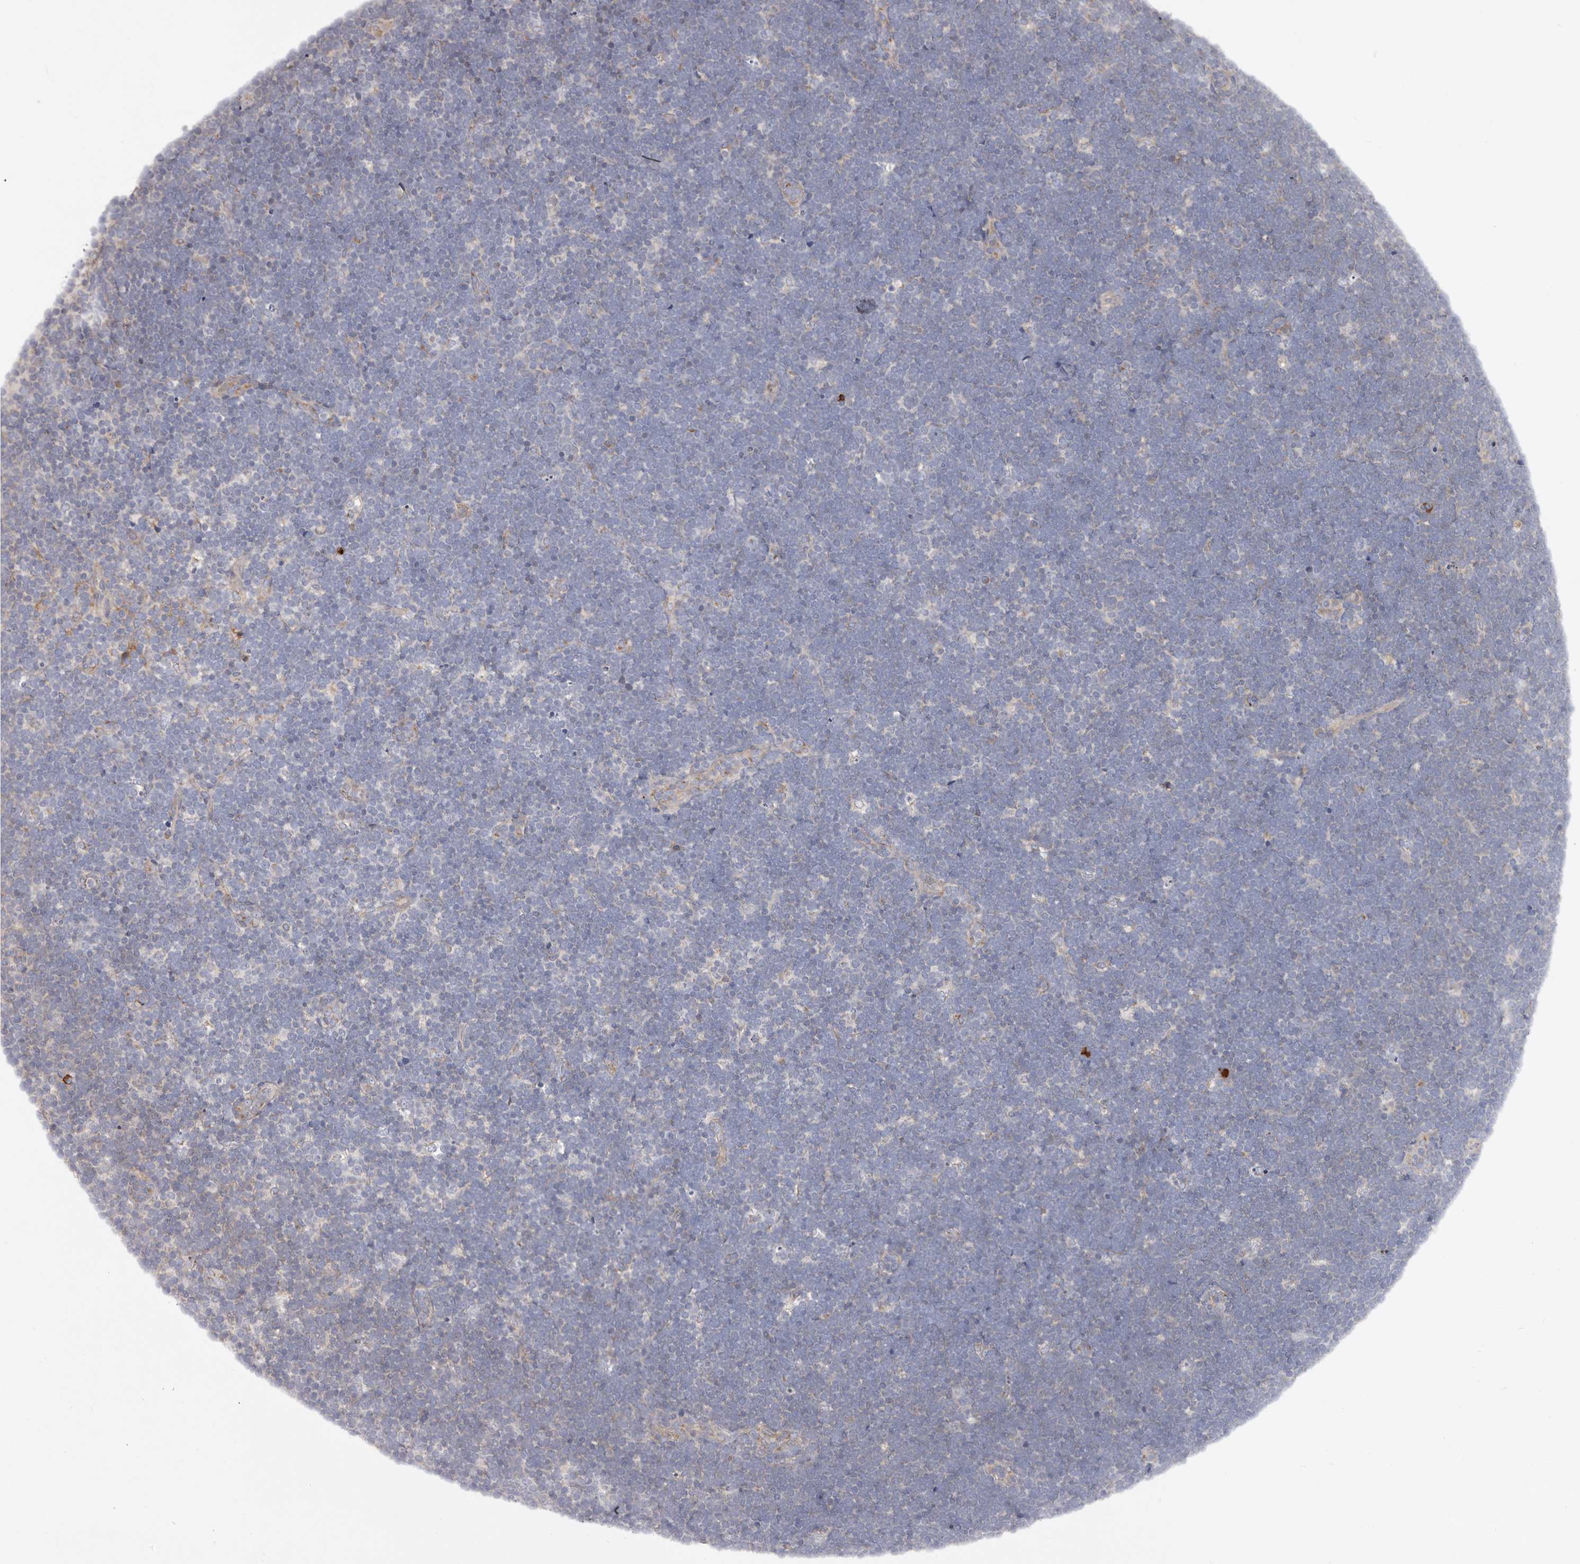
{"staining": {"intensity": "negative", "quantity": "none", "location": "none"}, "tissue": "lymphoma", "cell_type": "Tumor cells", "image_type": "cancer", "snomed": [{"axis": "morphology", "description": "Malignant lymphoma, non-Hodgkin's type, High grade"}, {"axis": "topography", "description": "Lymph node"}], "caption": "Tumor cells are negative for brown protein staining in lymphoma.", "gene": "ASIC5", "patient": {"sex": "male", "age": 13}}